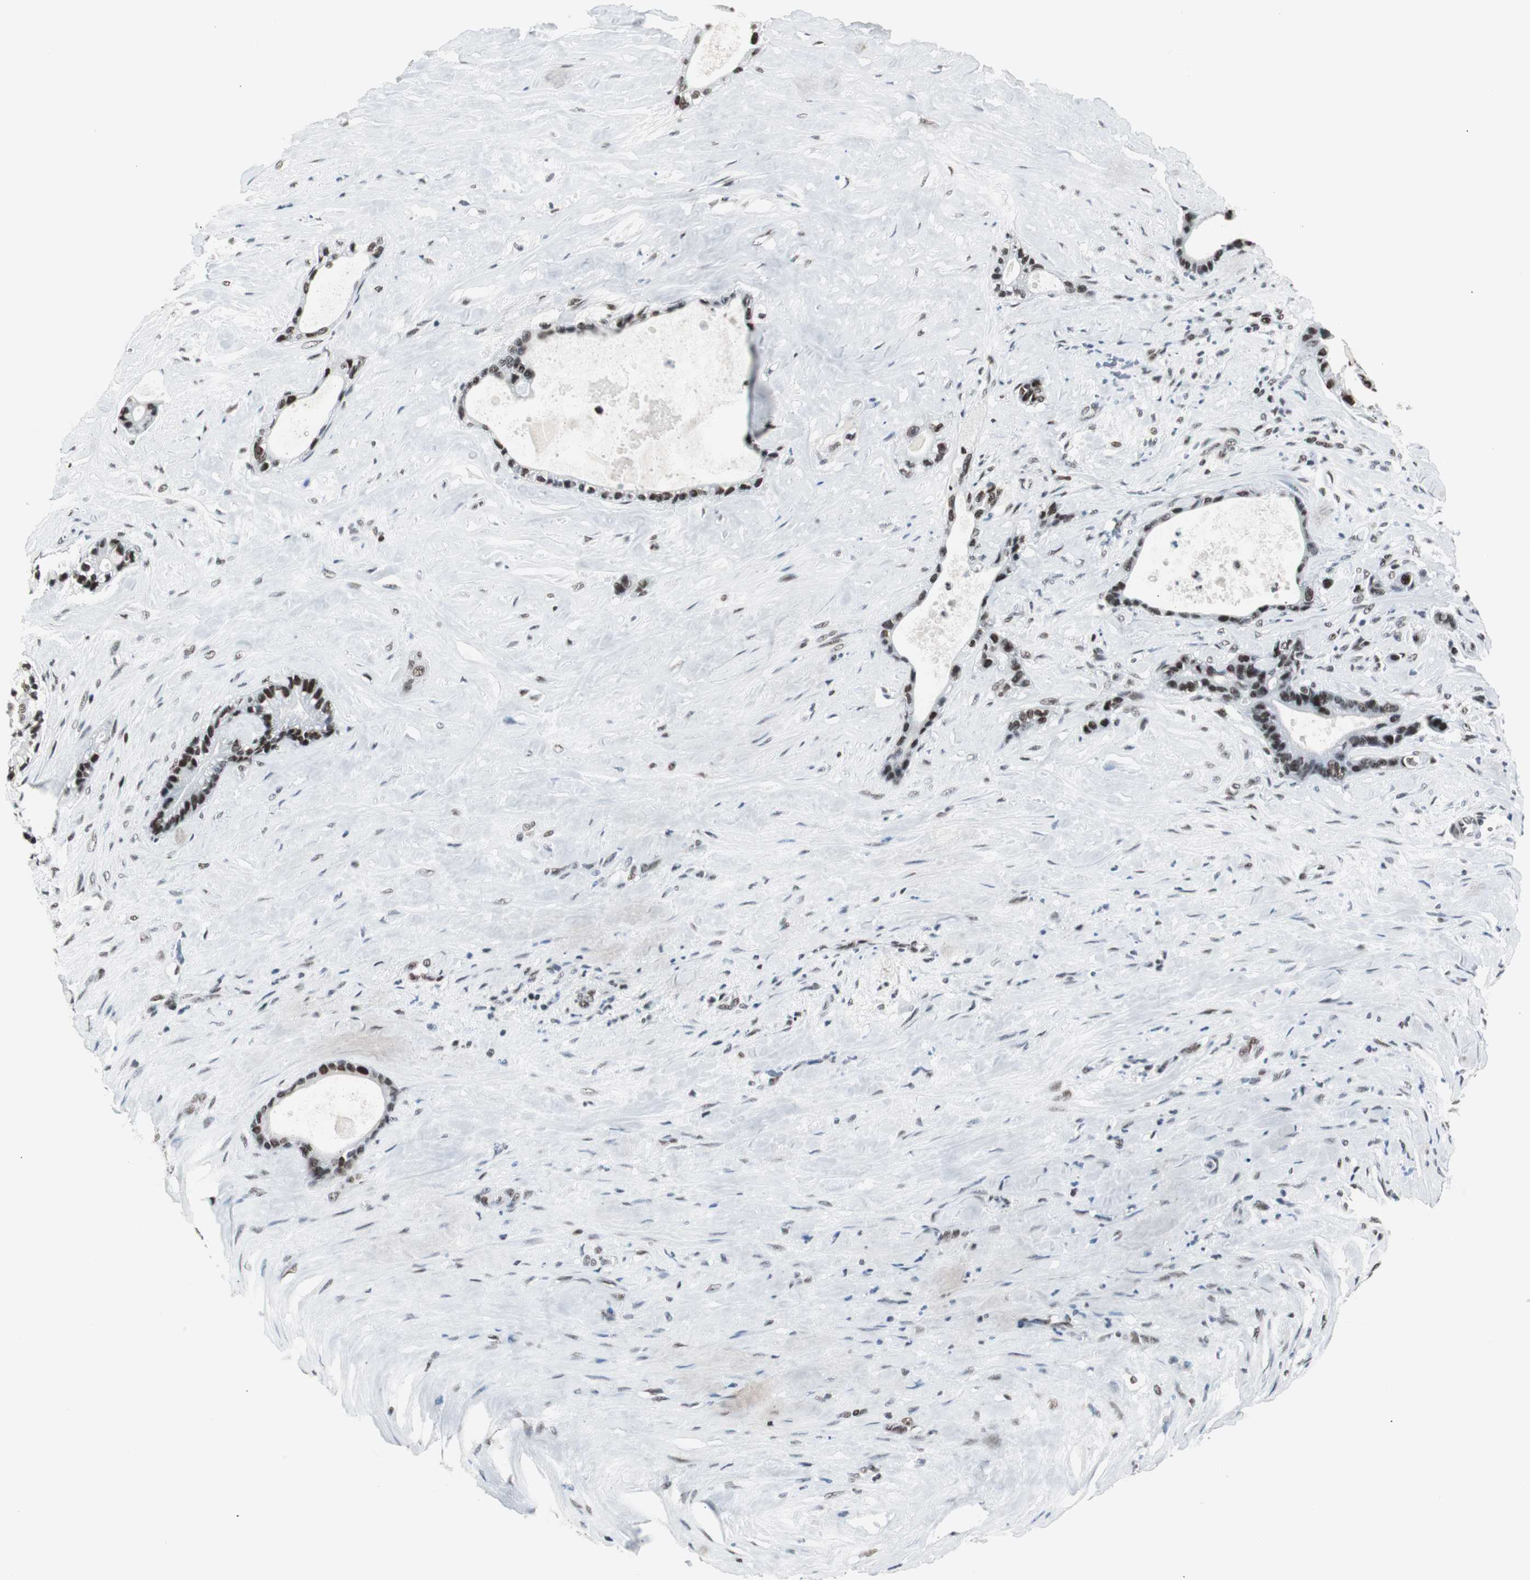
{"staining": {"intensity": "strong", "quantity": ">75%", "location": "nuclear"}, "tissue": "liver cancer", "cell_type": "Tumor cells", "image_type": "cancer", "snomed": [{"axis": "morphology", "description": "Cholangiocarcinoma"}, {"axis": "topography", "description": "Liver"}], "caption": "Cholangiocarcinoma (liver) stained with a protein marker displays strong staining in tumor cells.", "gene": "XRCC1", "patient": {"sex": "female", "age": 55}}